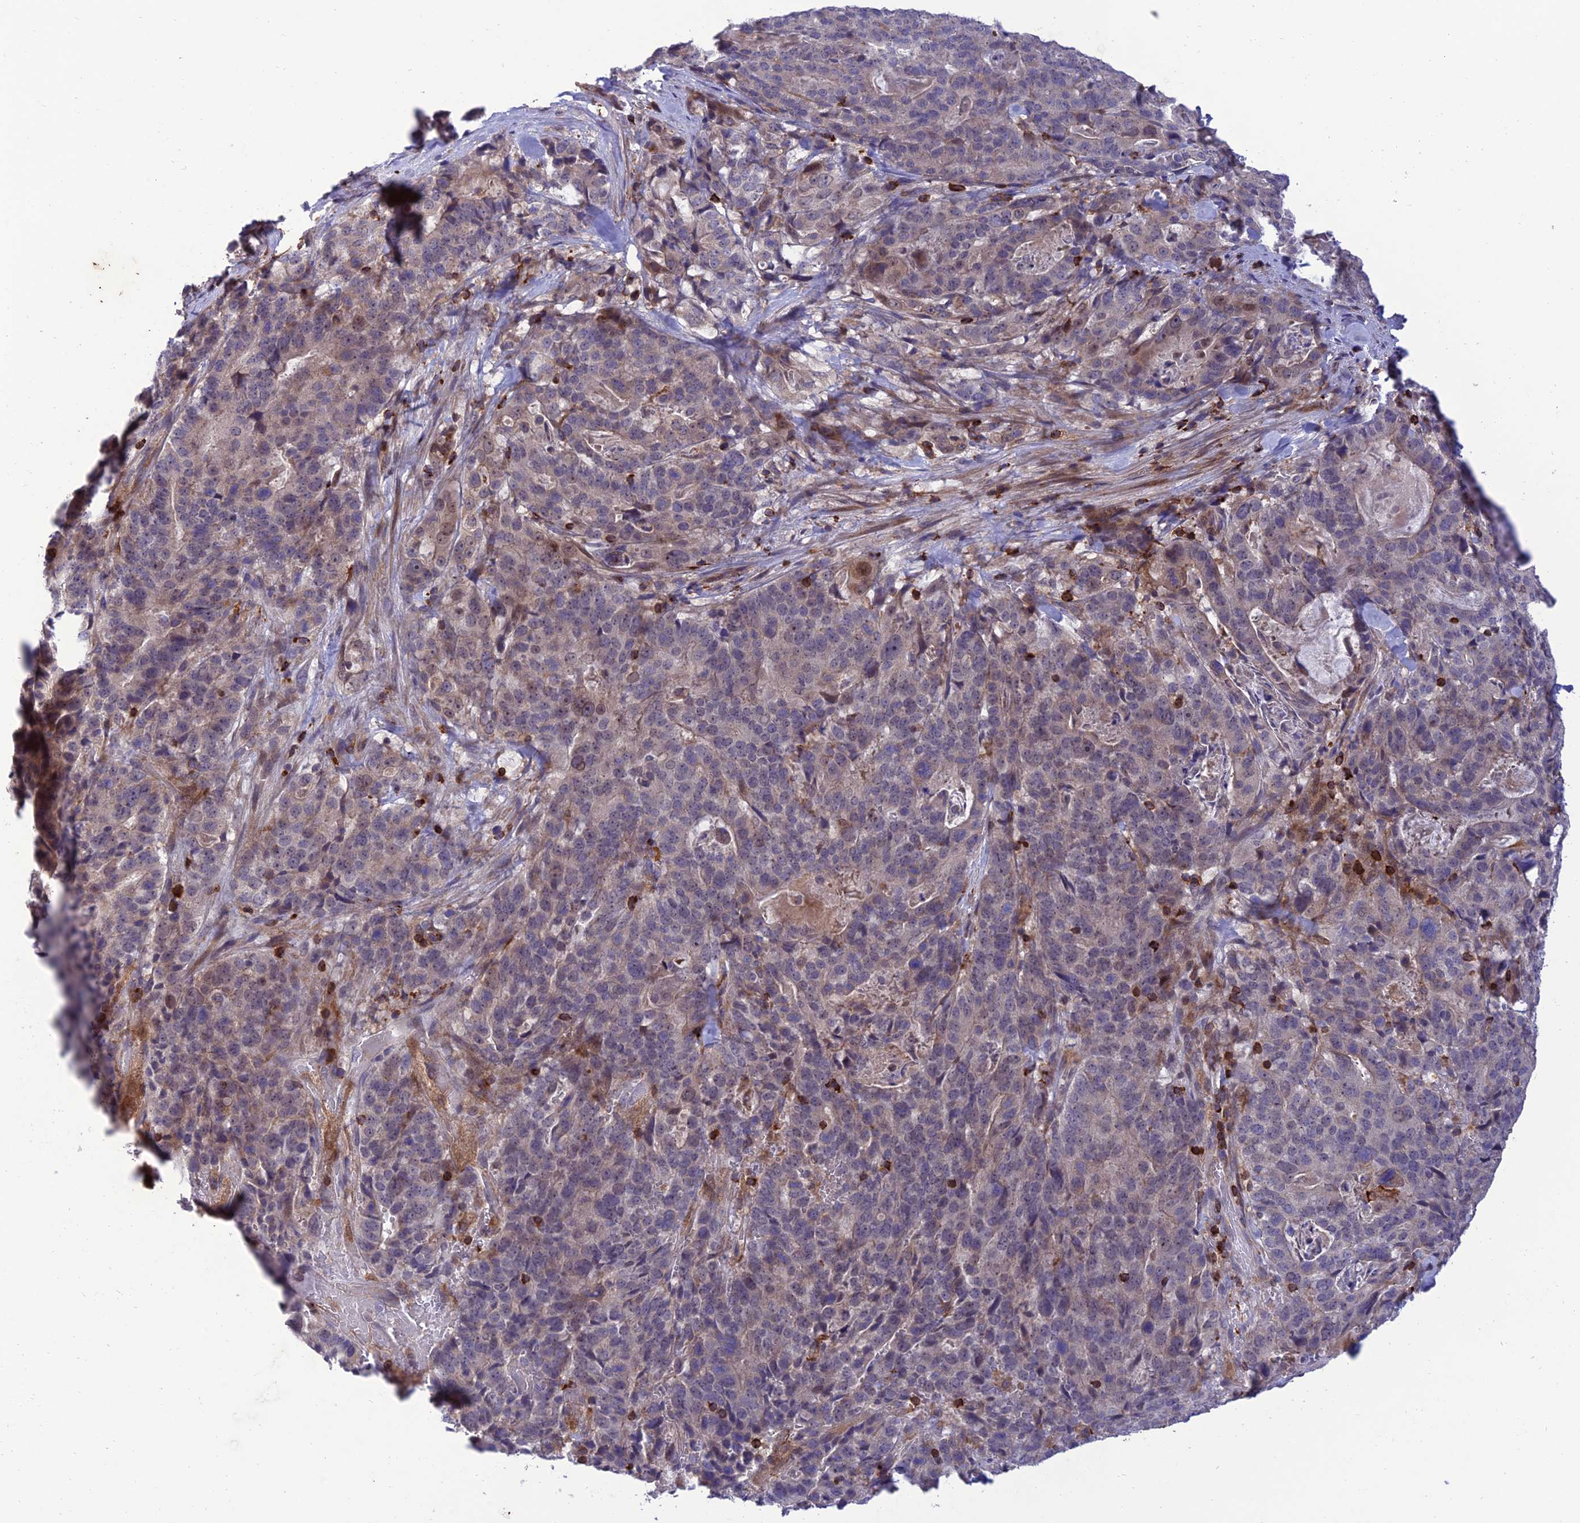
{"staining": {"intensity": "negative", "quantity": "none", "location": "none"}, "tissue": "stomach cancer", "cell_type": "Tumor cells", "image_type": "cancer", "snomed": [{"axis": "morphology", "description": "Adenocarcinoma, NOS"}, {"axis": "topography", "description": "Stomach"}], "caption": "Stomach adenocarcinoma was stained to show a protein in brown. There is no significant staining in tumor cells.", "gene": "FAM76A", "patient": {"sex": "male", "age": 48}}